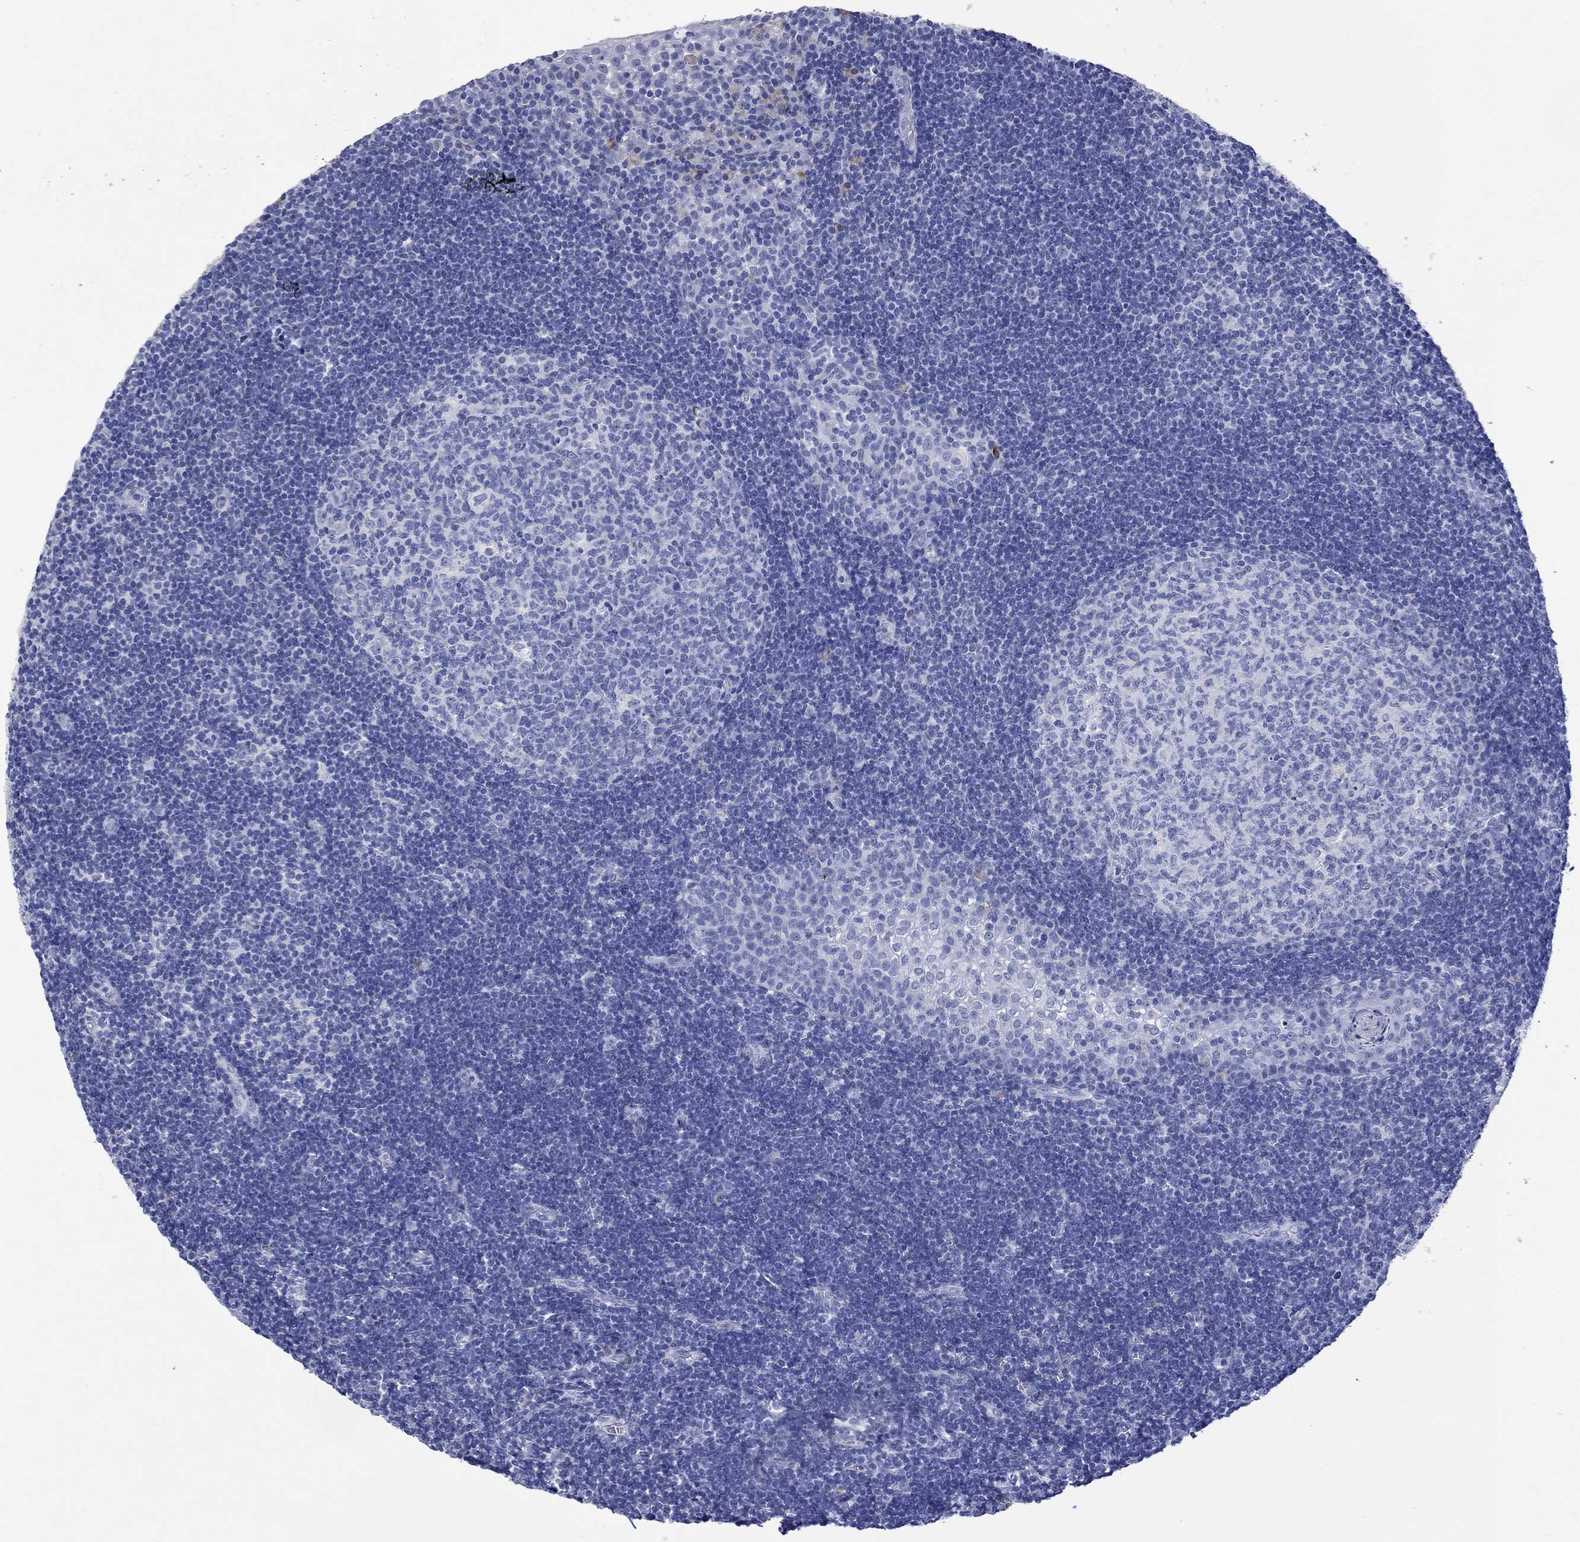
{"staining": {"intensity": "negative", "quantity": "none", "location": "none"}, "tissue": "tonsil", "cell_type": "Germinal center cells", "image_type": "normal", "snomed": [{"axis": "morphology", "description": "Normal tissue, NOS"}, {"axis": "topography", "description": "Tonsil"}], "caption": "Immunohistochemistry (IHC) image of normal tonsil: human tonsil stained with DAB demonstrates no significant protein expression in germinal center cells. (DAB (3,3'-diaminobenzidine) immunohistochemistry (IHC) visualized using brightfield microscopy, high magnification).", "gene": "MSI1", "patient": {"sex": "female", "age": 13}}